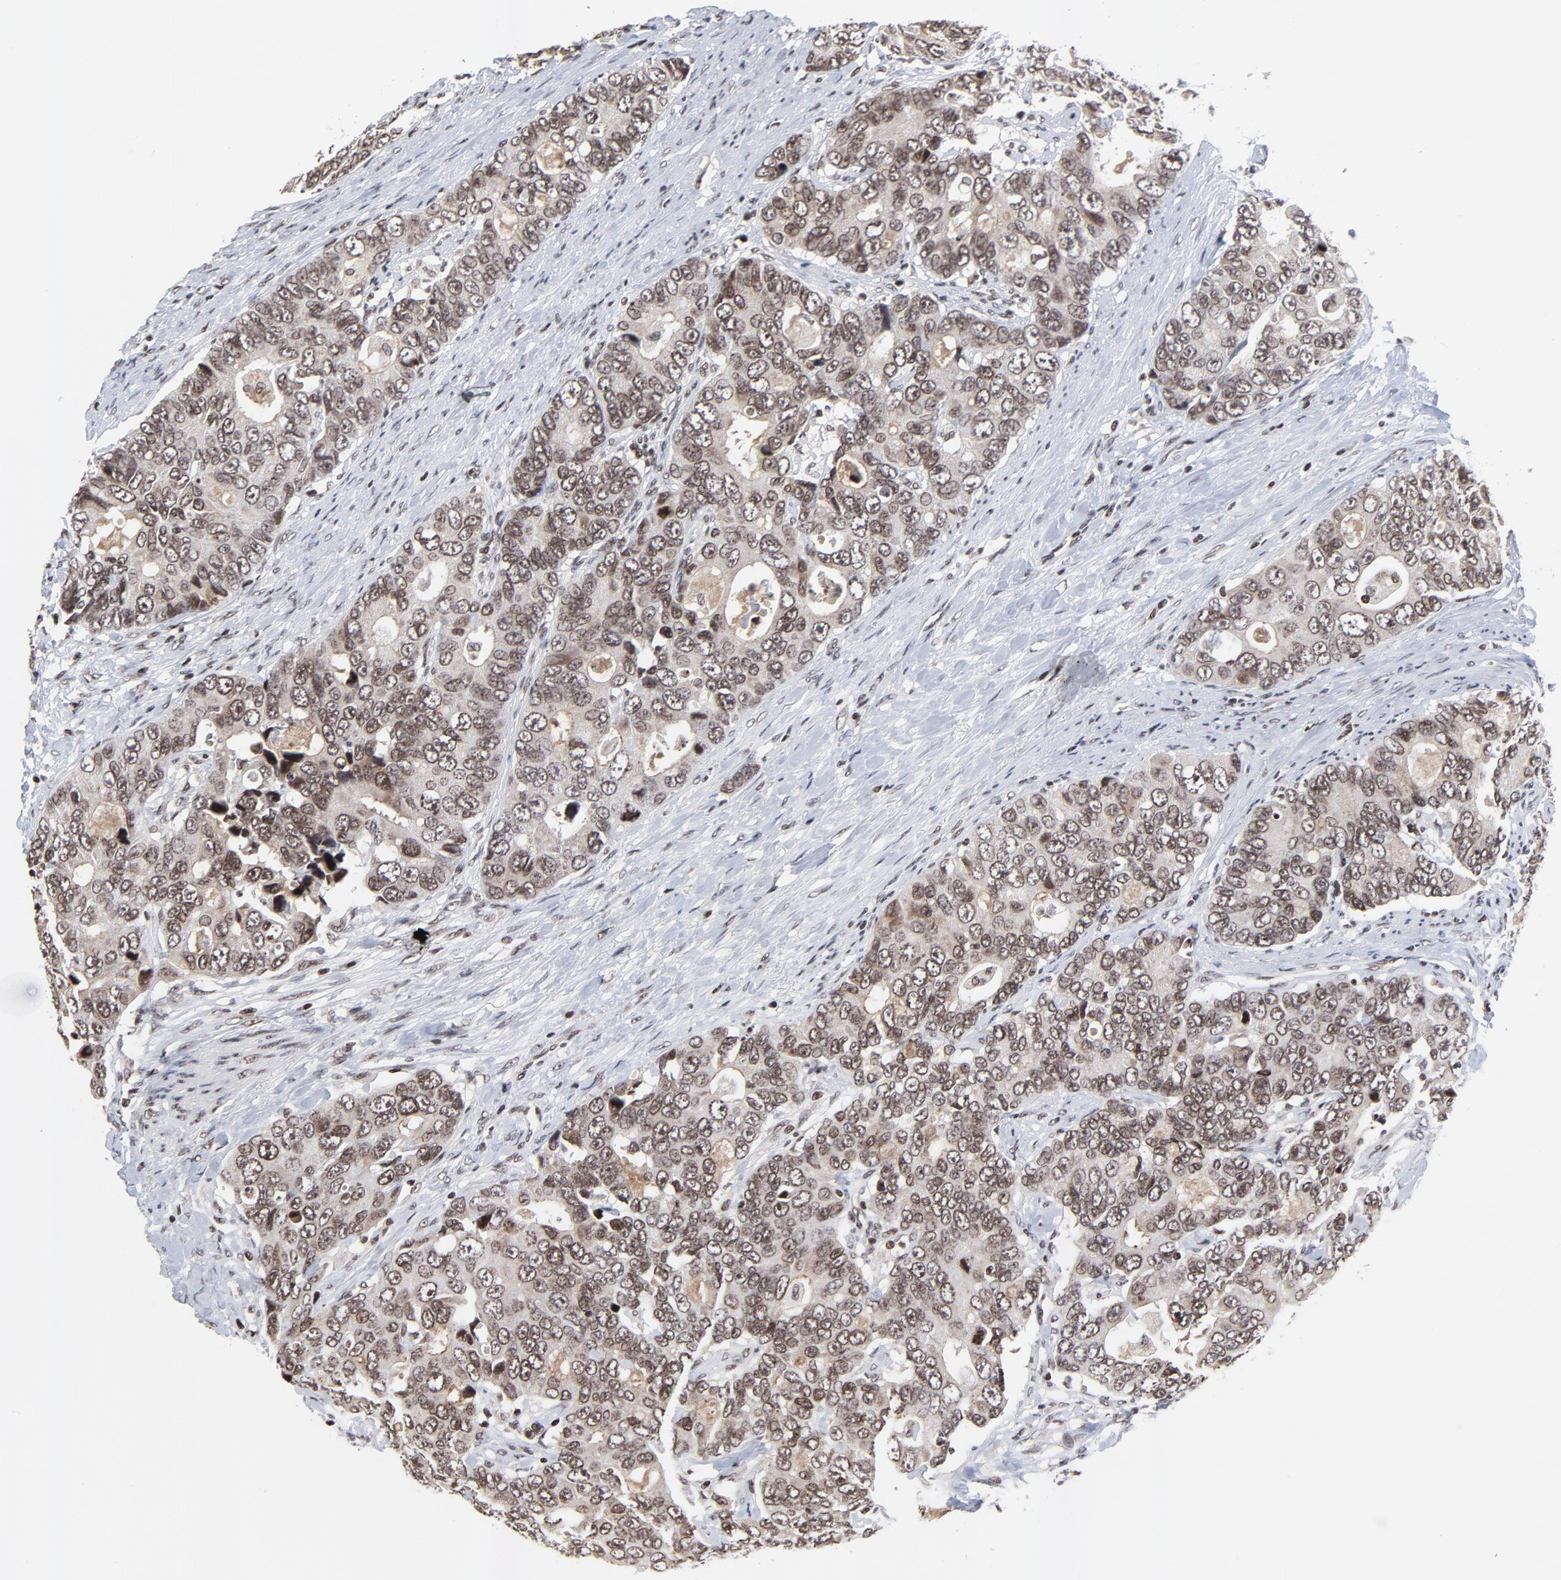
{"staining": {"intensity": "strong", "quantity": ">75%", "location": "cytoplasmic/membranous,nuclear"}, "tissue": "colorectal cancer", "cell_type": "Tumor cells", "image_type": "cancer", "snomed": [{"axis": "morphology", "description": "Adenocarcinoma, NOS"}, {"axis": "topography", "description": "Rectum"}], "caption": "Immunohistochemistry staining of colorectal adenocarcinoma, which displays high levels of strong cytoplasmic/membranous and nuclear positivity in about >75% of tumor cells indicating strong cytoplasmic/membranous and nuclear protein staining. The staining was performed using DAB (brown) for protein detection and nuclei were counterstained in hematoxylin (blue).", "gene": "ZNF777", "patient": {"sex": "female", "age": 67}}